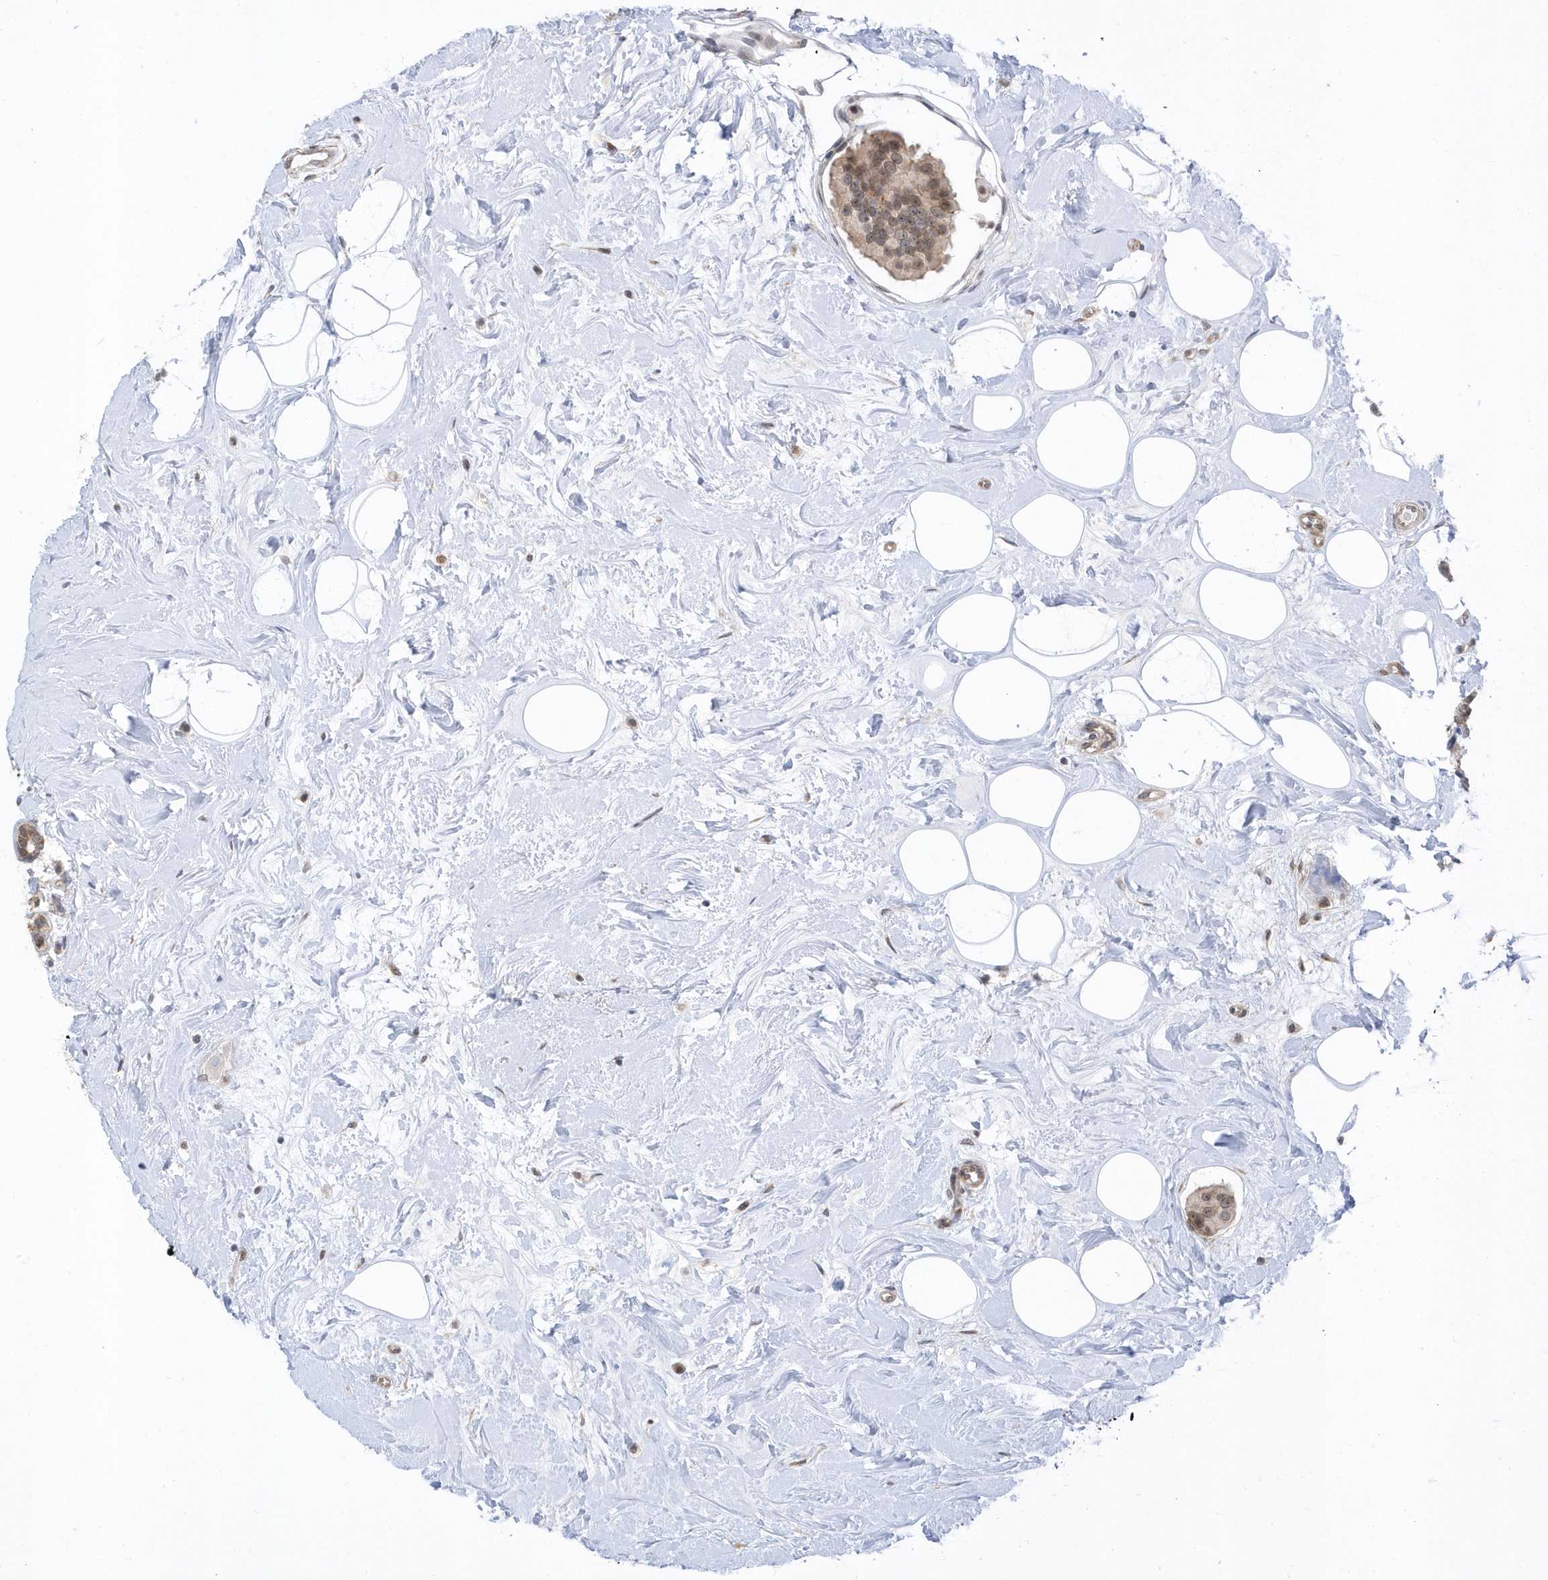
{"staining": {"intensity": "moderate", "quantity": ">75%", "location": "nuclear"}, "tissue": "breast cancer", "cell_type": "Tumor cells", "image_type": "cancer", "snomed": [{"axis": "morphology", "description": "Normal tissue, NOS"}, {"axis": "morphology", "description": "Duct carcinoma"}, {"axis": "topography", "description": "Breast"}], "caption": "Moderate nuclear staining for a protein is seen in approximately >75% of tumor cells of breast infiltrating ductal carcinoma using immunohistochemistry (IHC).", "gene": "USP53", "patient": {"sex": "female", "age": 39}}